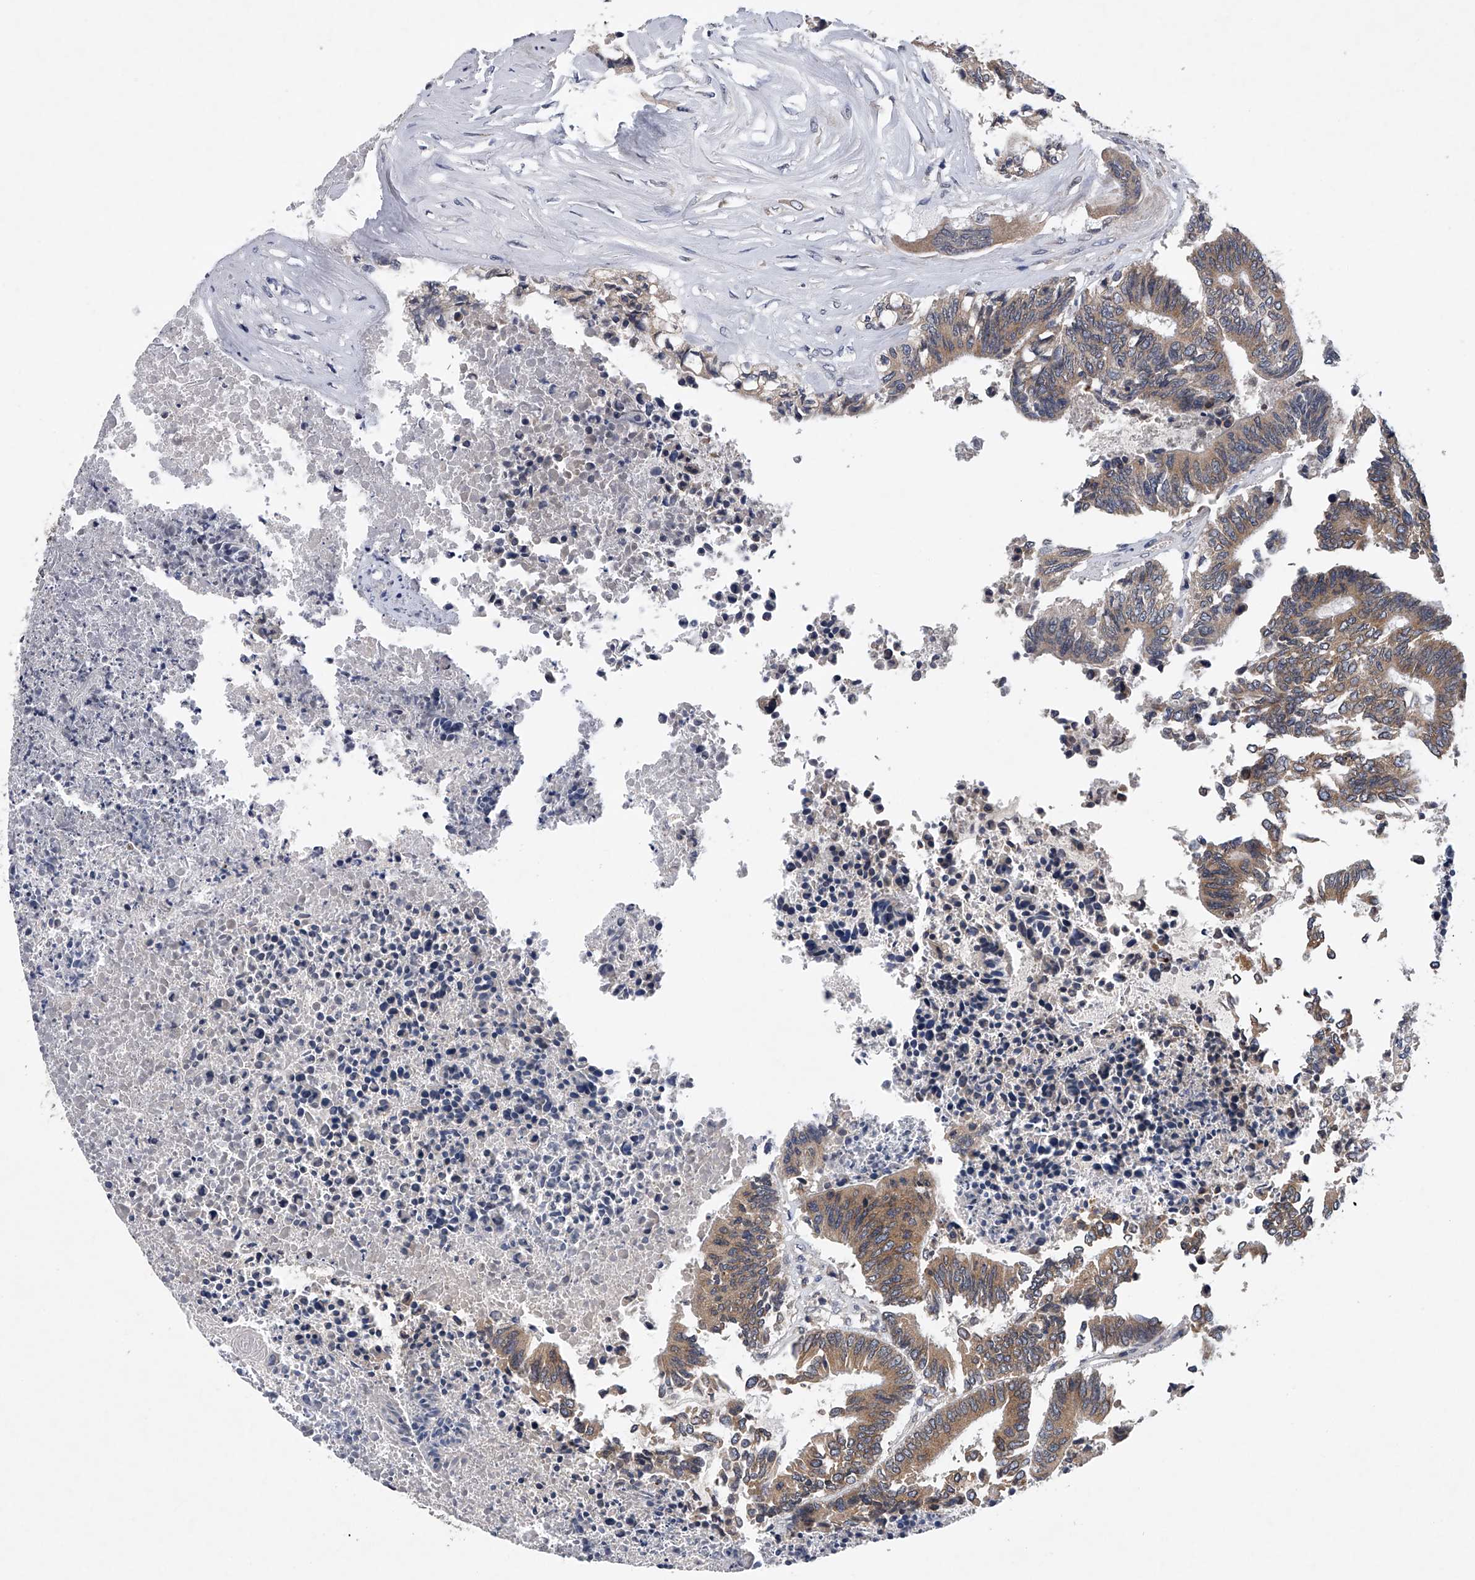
{"staining": {"intensity": "moderate", "quantity": ">75%", "location": "cytoplasmic/membranous"}, "tissue": "colorectal cancer", "cell_type": "Tumor cells", "image_type": "cancer", "snomed": [{"axis": "morphology", "description": "Adenocarcinoma, NOS"}, {"axis": "topography", "description": "Rectum"}], "caption": "Protein expression analysis of human adenocarcinoma (colorectal) reveals moderate cytoplasmic/membranous positivity in approximately >75% of tumor cells. (Brightfield microscopy of DAB IHC at high magnification).", "gene": "RNF5", "patient": {"sex": "male", "age": 63}}